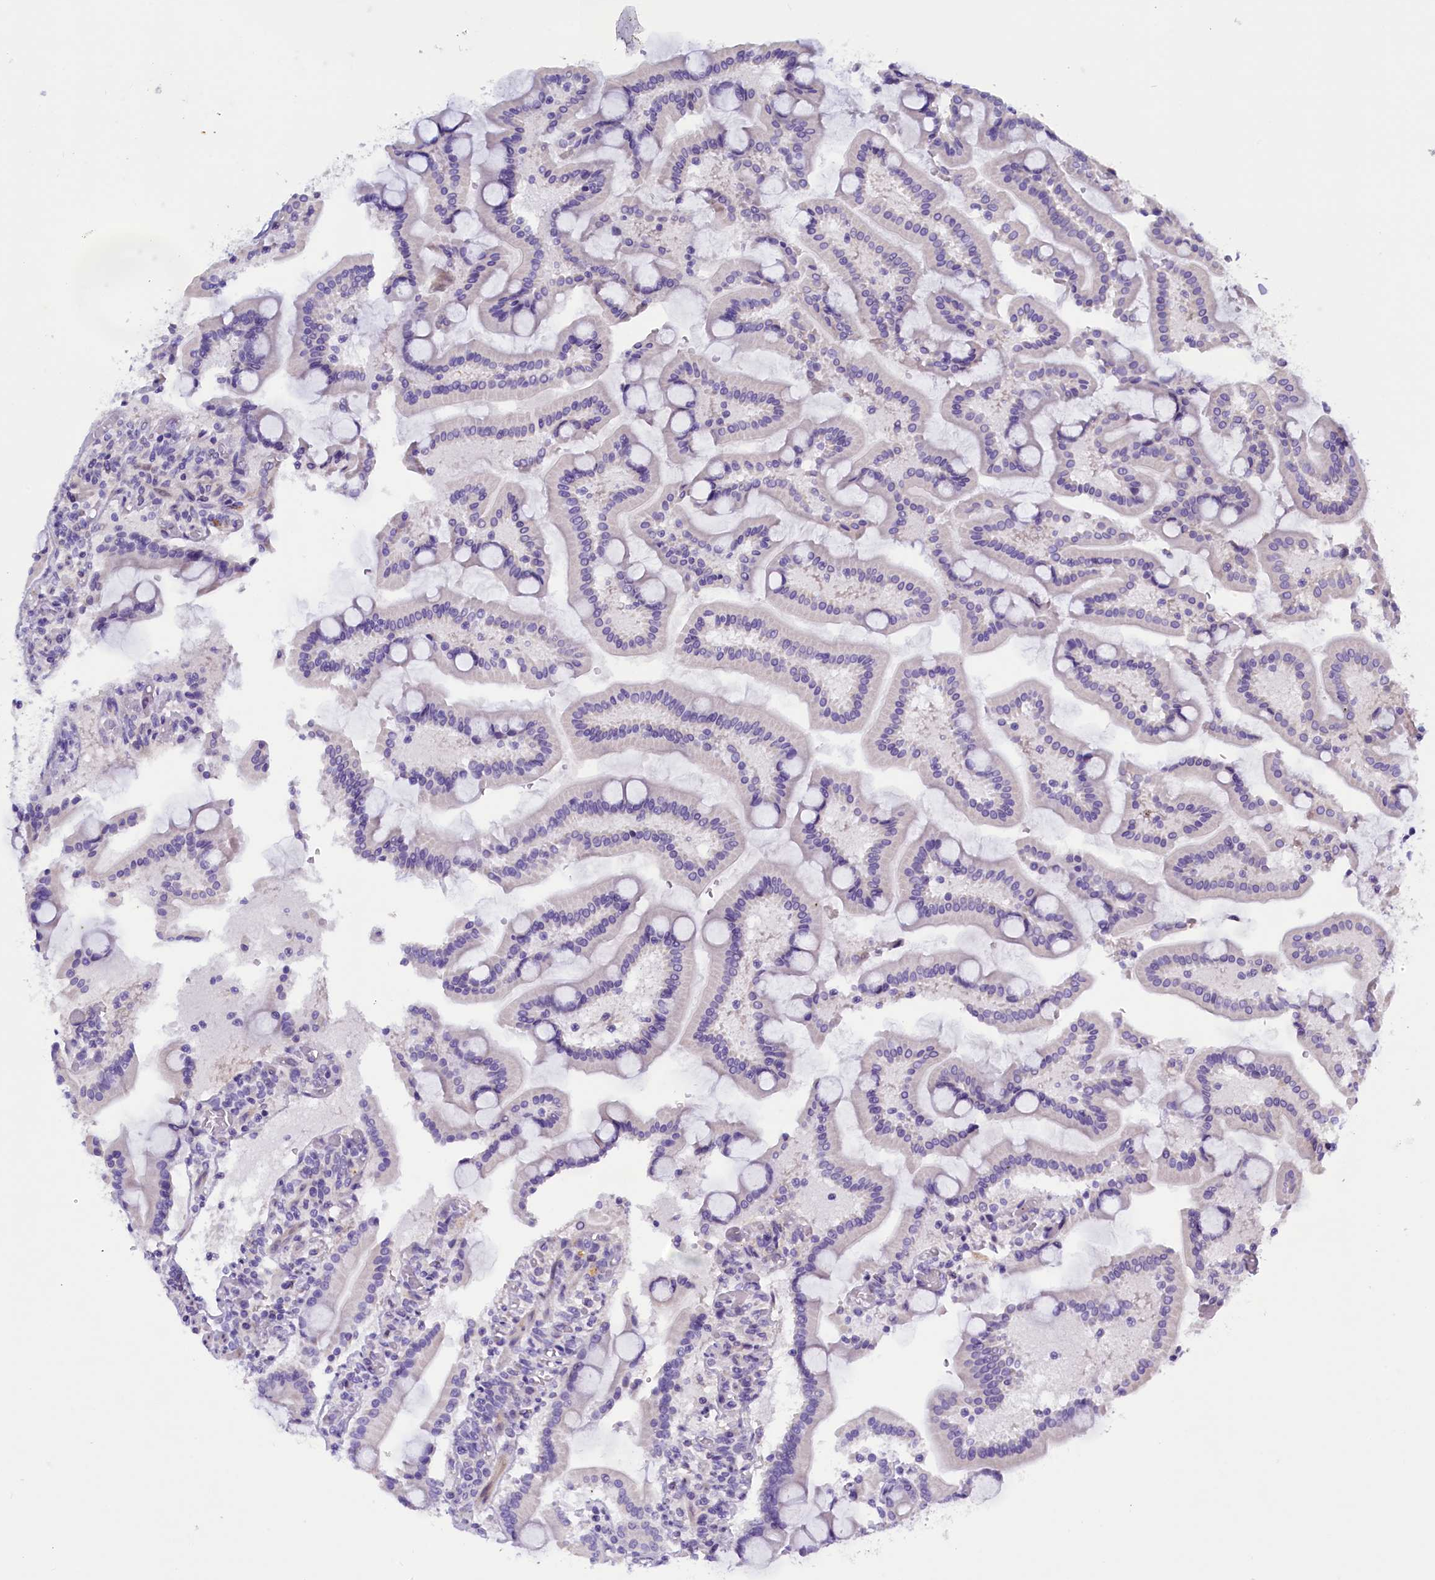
{"staining": {"intensity": "negative", "quantity": "none", "location": "none"}, "tissue": "duodenum", "cell_type": "Glandular cells", "image_type": "normal", "snomed": [{"axis": "morphology", "description": "Normal tissue, NOS"}, {"axis": "topography", "description": "Duodenum"}], "caption": "Glandular cells are negative for protein expression in unremarkable human duodenum.", "gene": "RTTN", "patient": {"sex": "male", "age": 55}}